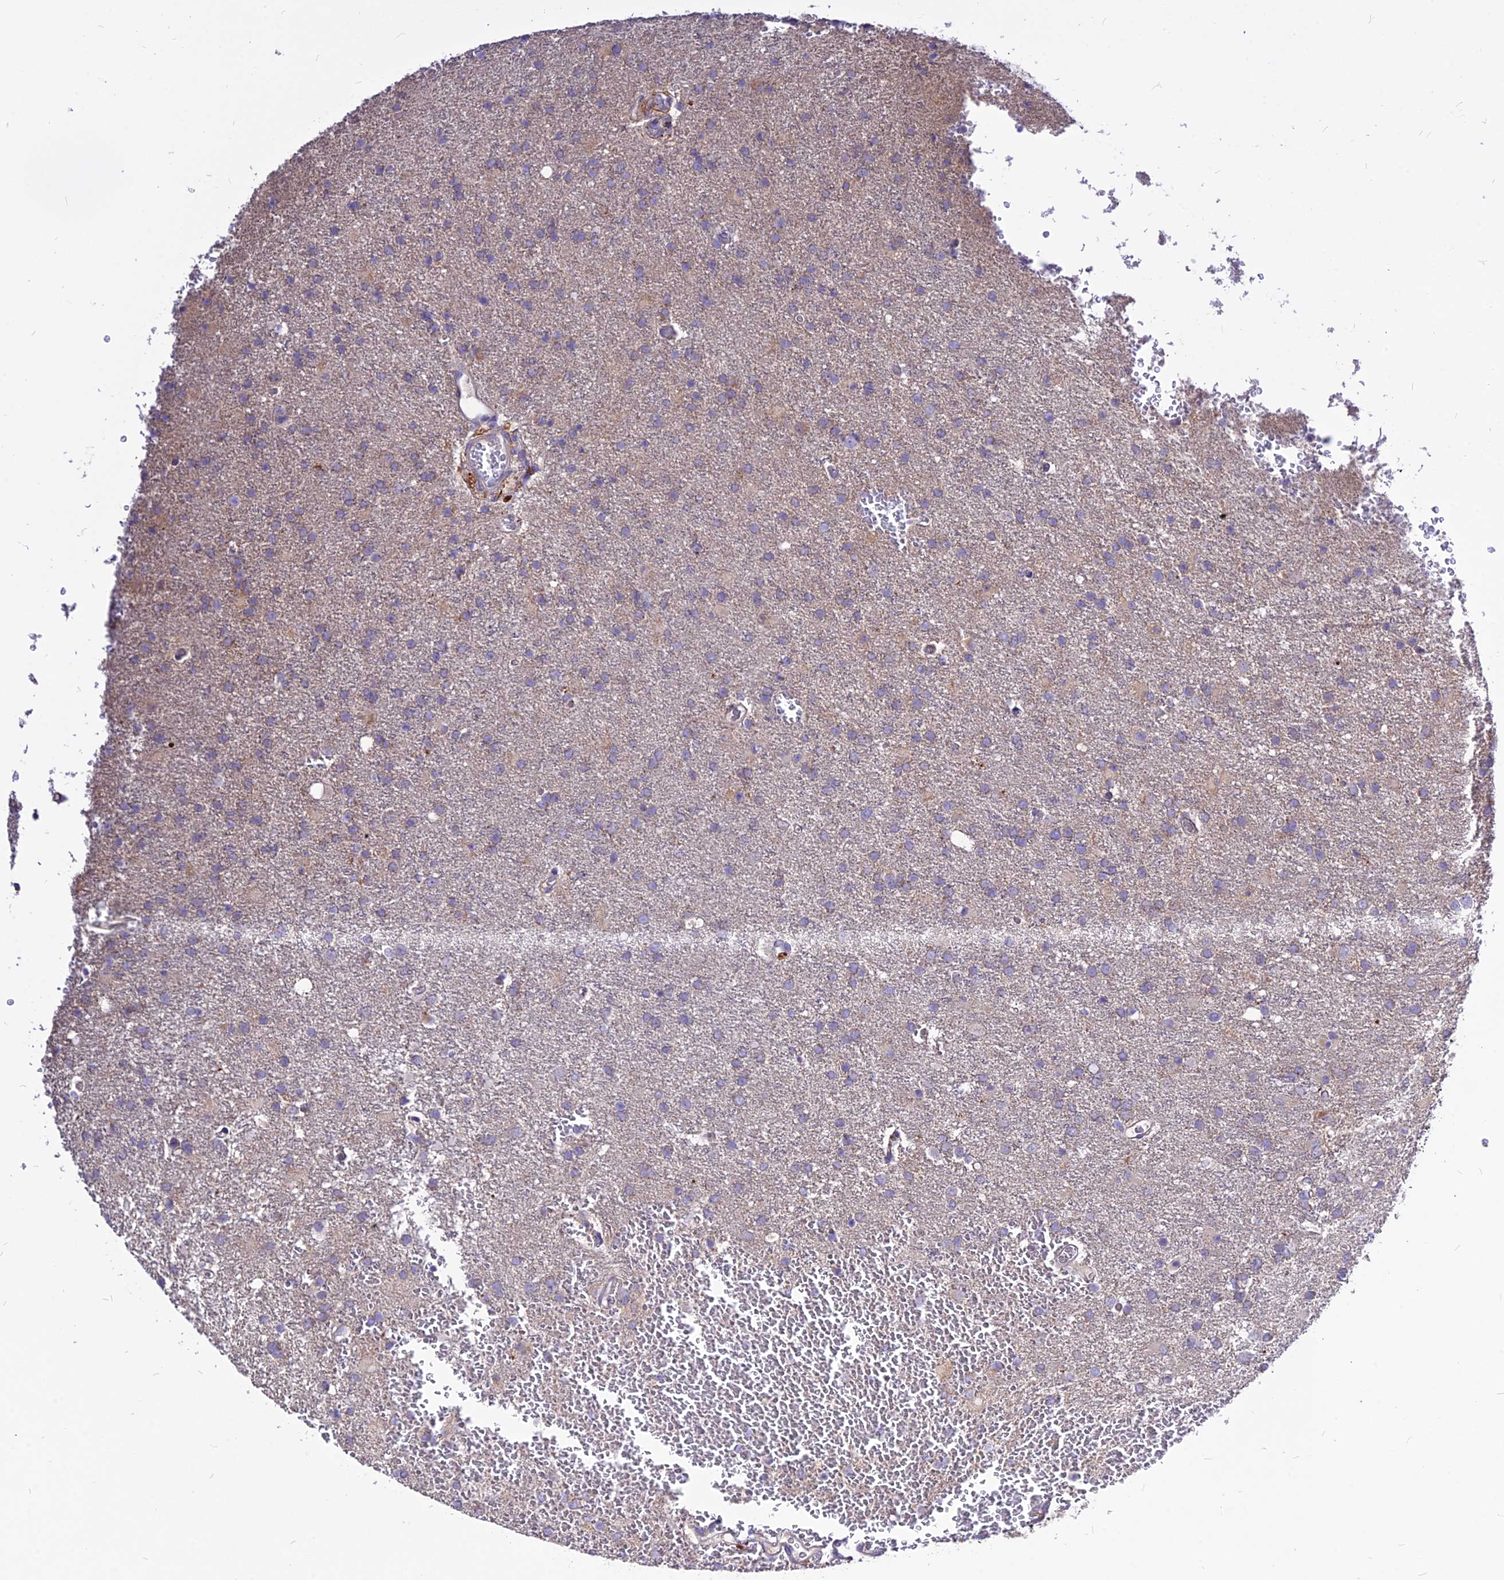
{"staining": {"intensity": "weak", "quantity": "<25%", "location": "cytoplasmic/membranous"}, "tissue": "glioma", "cell_type": "Tumor cells", "image_type": "cancer", "snomed": [{"axis": "morphology", "description": "Glioma, malignant, High grade"}, {"axis": "topography", "description": "Brain"}], "caption": "Immunohistochemistry image of glioma stained for a protein (brown), which displays no expression in tumor cells.", "gene": "CZIB", "patient": {"sex": "female", "age": 74}}